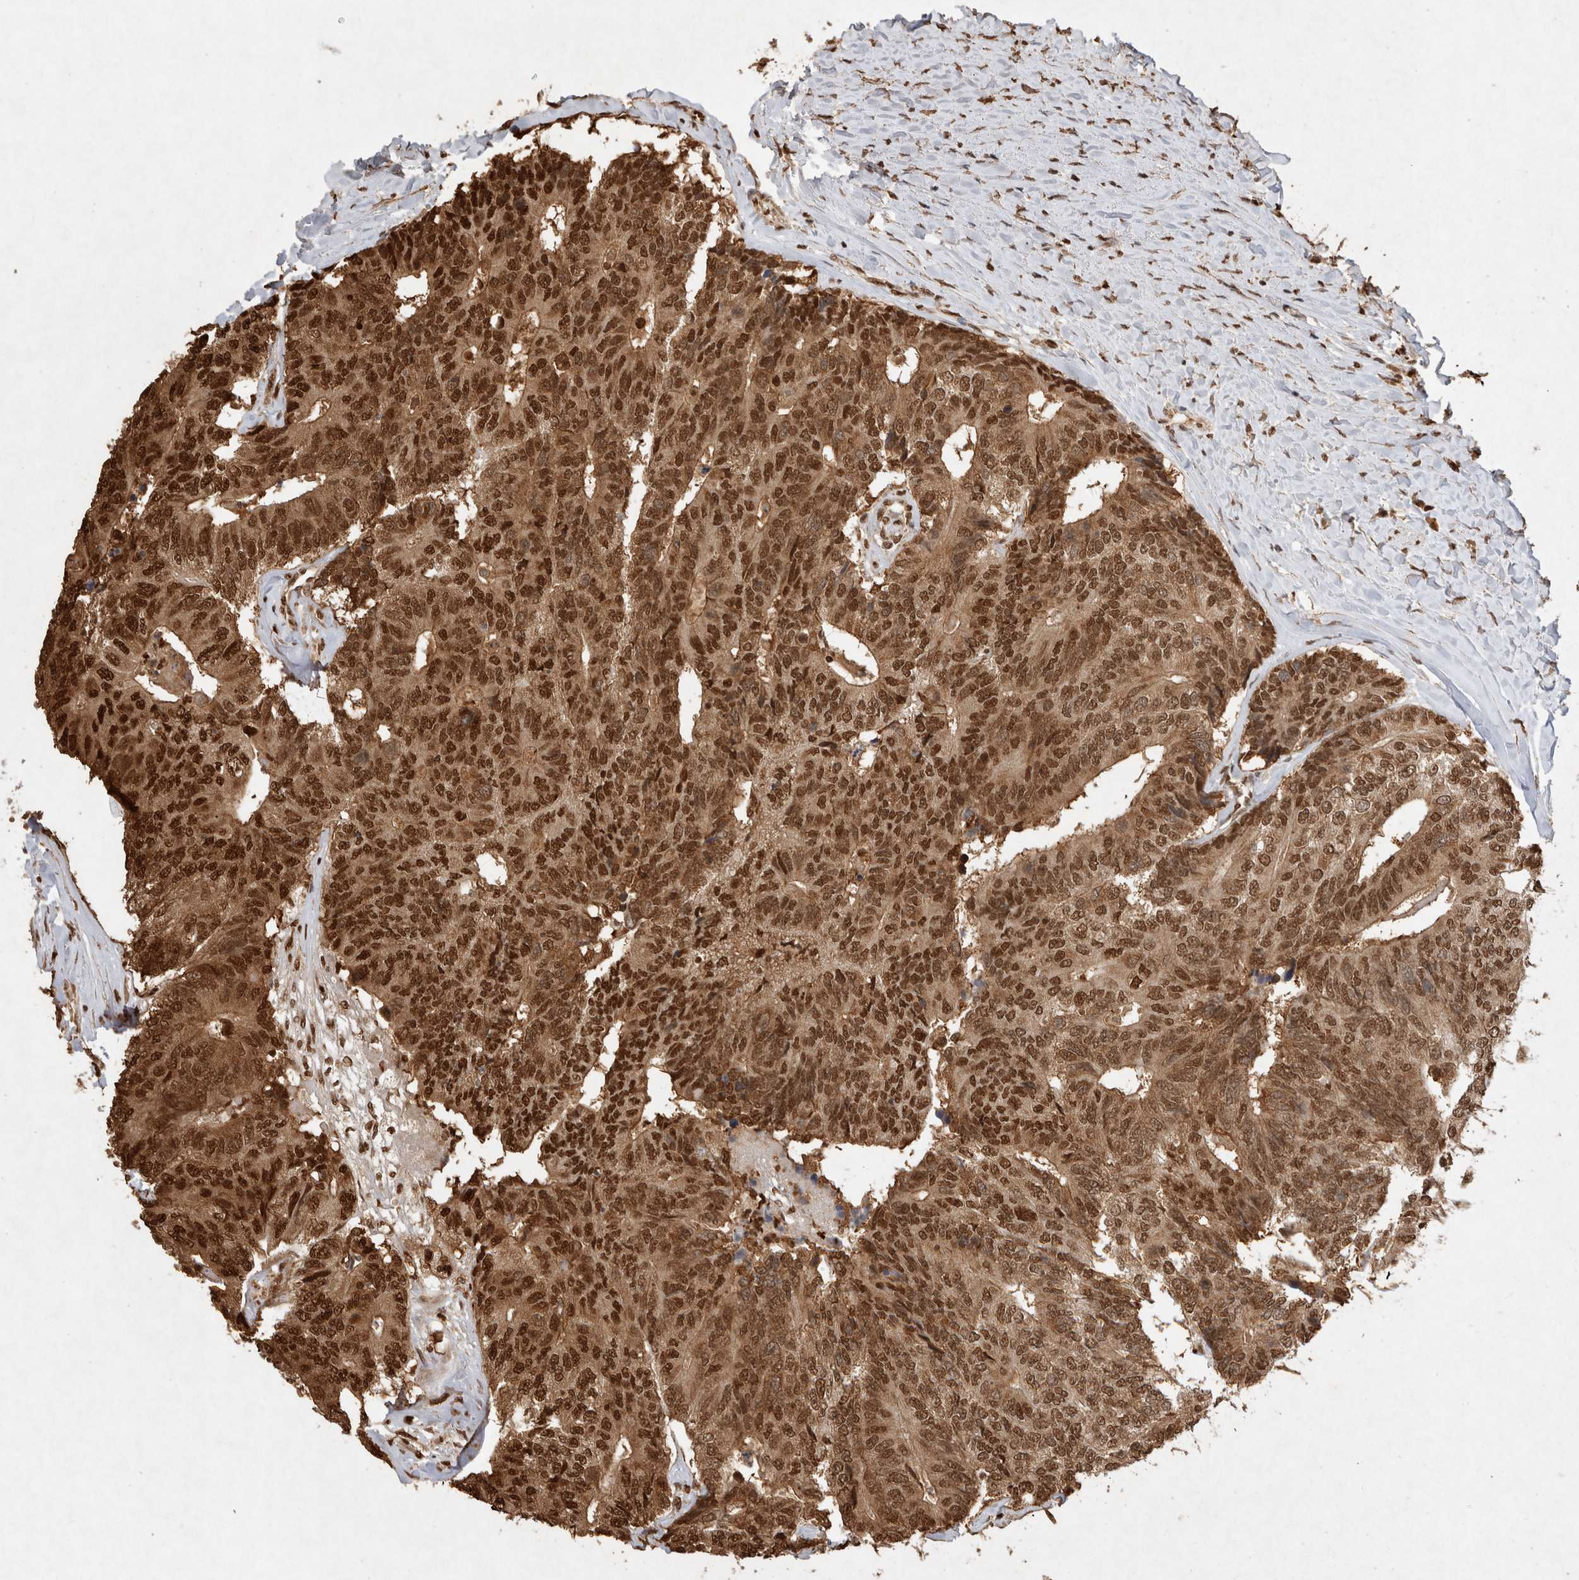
{"staining": {"intensity": "strong", "quantity": ">75%", "location": "cytoplasmic/membranous,nuclear"}, "tissue": "colorectal cancer", "cell_type": "Tumor cells", "image_type": "cancer", "snomed": [{"axis": "morphology", "description": "Adenocarcinoma, NOS"}, {"axis": "topography", "description": "Colon"}], "caption": "A brown stain labels strong cytoplasmic/membranous and nuclear staining of a protein in colorectal adenocarcinoma tumor cells.", "gene": "HDGF", "patient": {"sex": "female", "age": 67}}